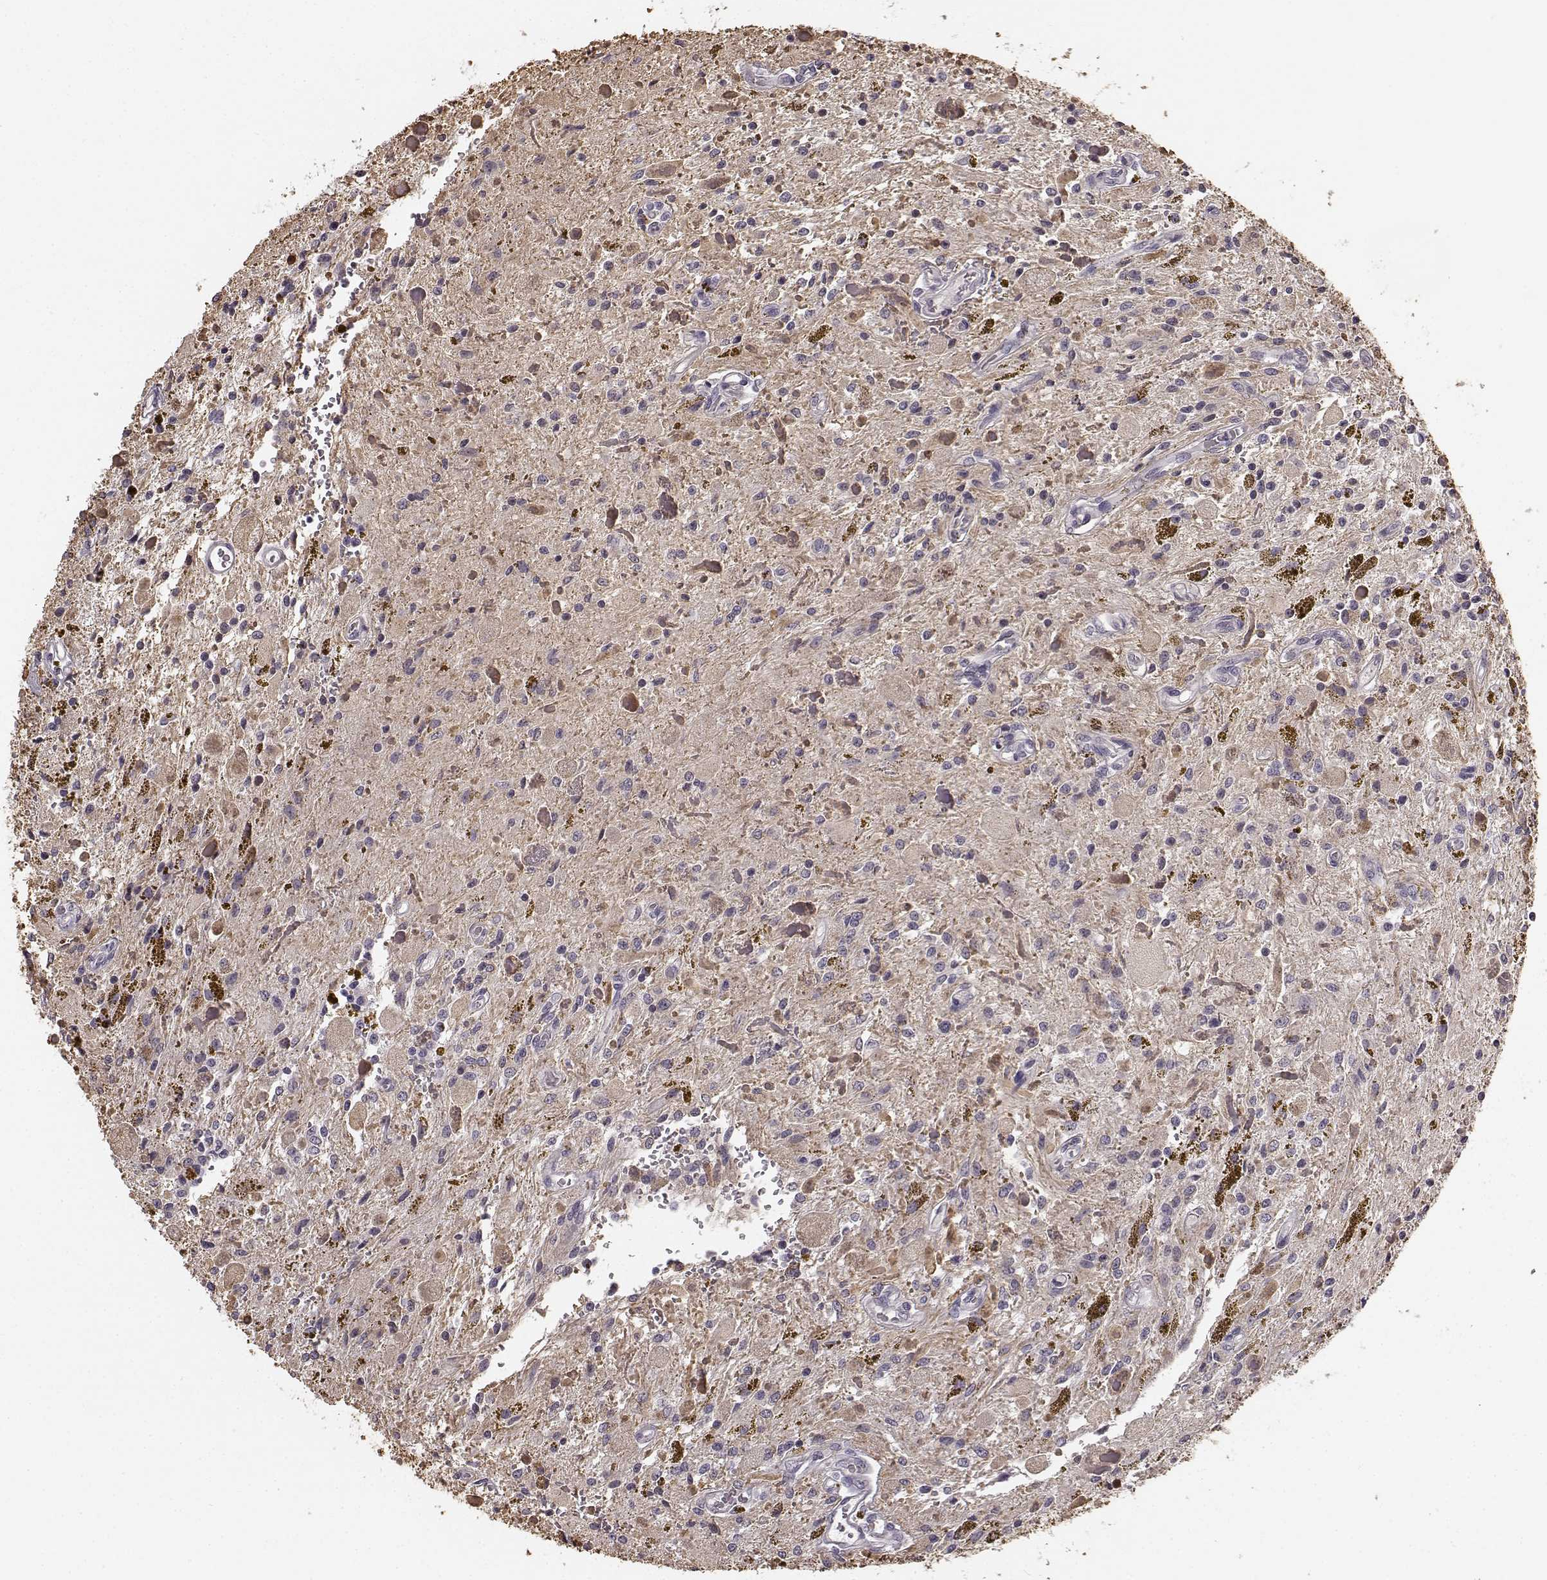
{"staining": {"intensity": "negative", "quantity": "none", "location": "none"}, "tissue": "glioma", "cell_type": "Tumor cells", "image_type": "cancer", "snomed": [{"axis": "morphology", "description": "Glioma, malignant, Low grade"}, {"axis": "topography", "description": "Cerebellum"}], "caption": "This is an IHC histopathology image of human low-grade glioma (malignant). There is no staining in tumor cells.", "gene": "RIT2", "patient": {"sex": "female", "age": 14}}